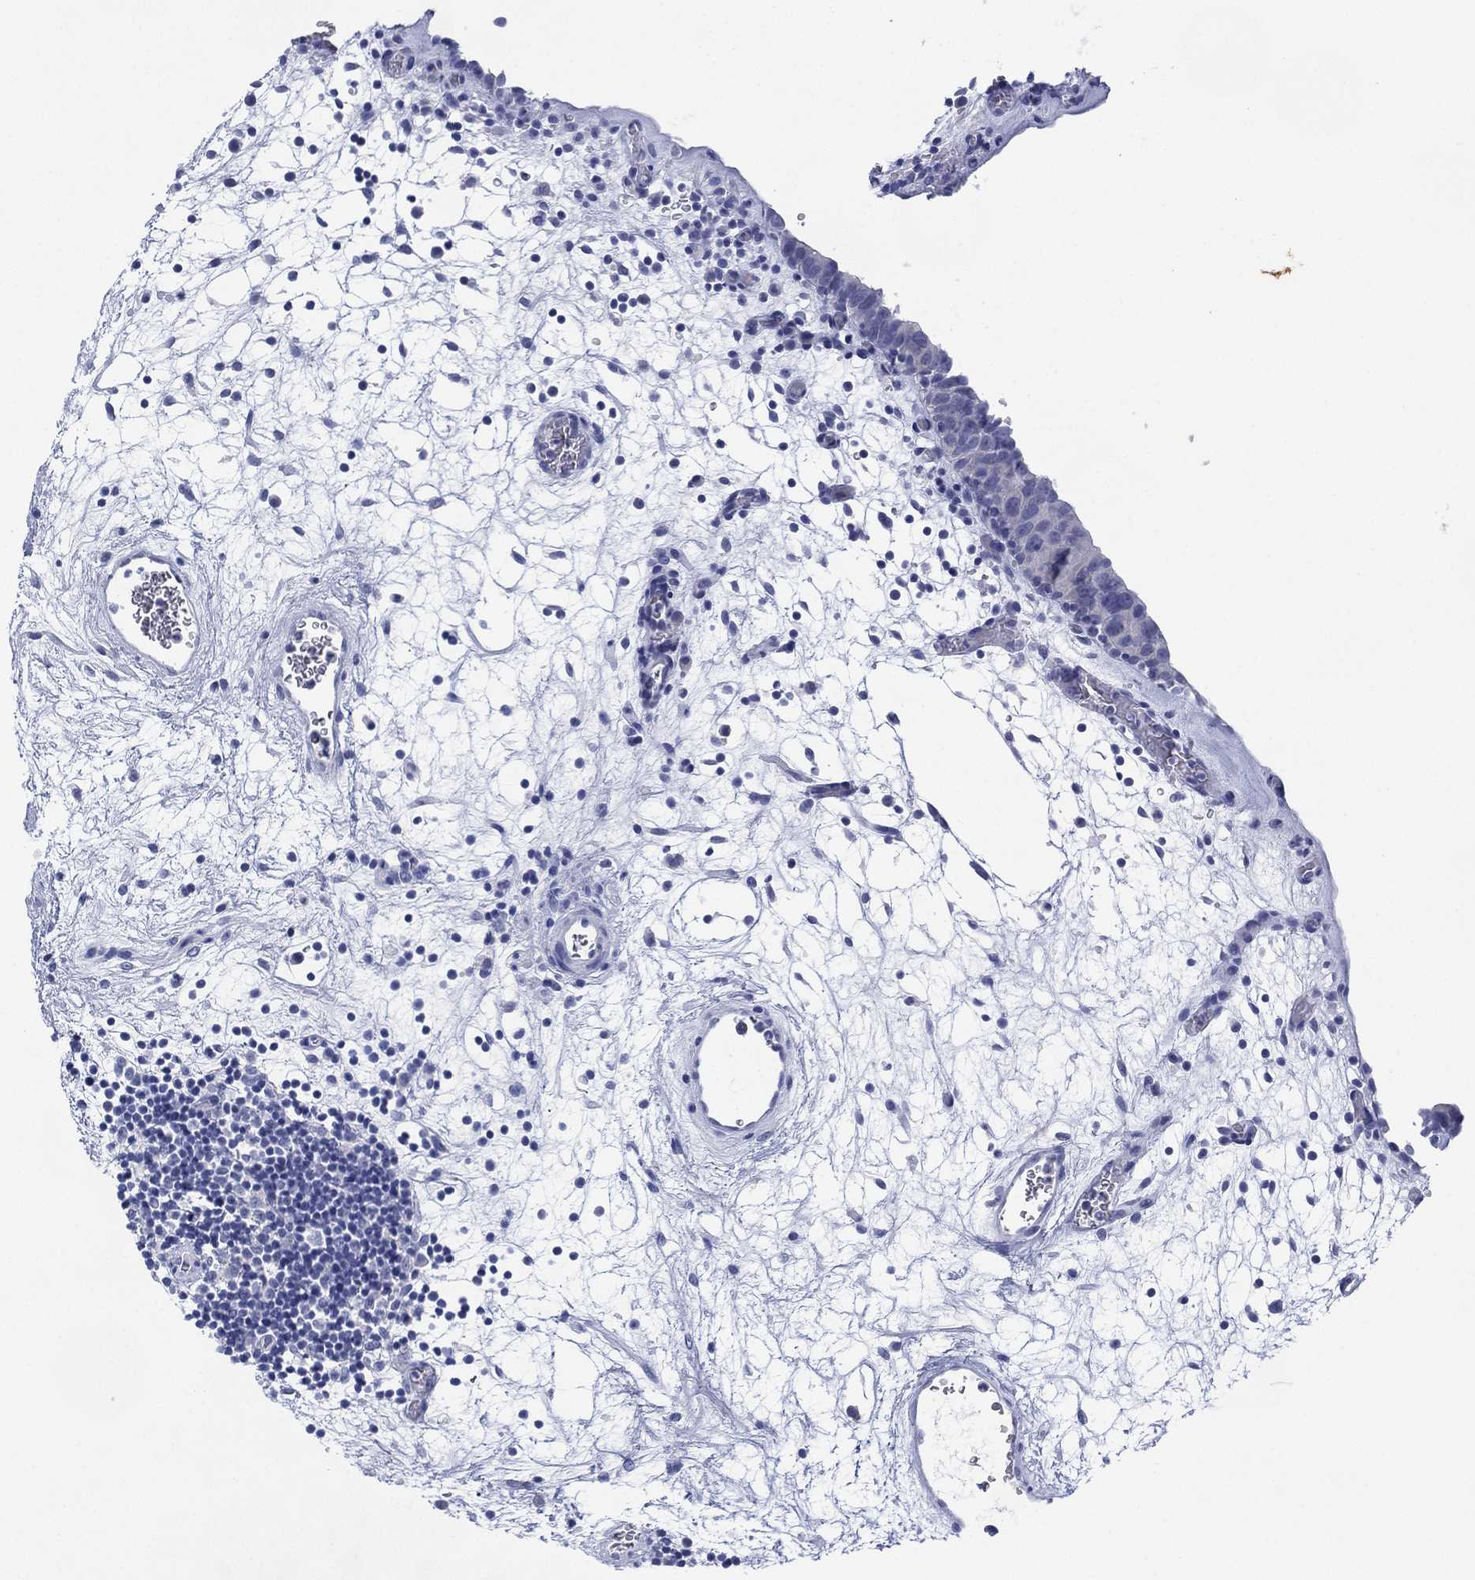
{"staining": {"intensity": "negative", "quantity": "none", "location": "none"}, "tissue": "urinary bladder", "cell_type": "Urothelial cells", "image_type": "normal", "snomed": [{"axis": "morphology", "description": "Normal tissue, NOS"}, {"axis": "topography", "description": "Urinary bladder"}], "caption": "High power microscopy photomicrograph of an immunohistochemistry (IHC) histopathology image of normal urinary bladder, revealing no significant staining in urothelial cells.", "gene": "DSG1", "patient": {"sex": "male", "age": 37}}